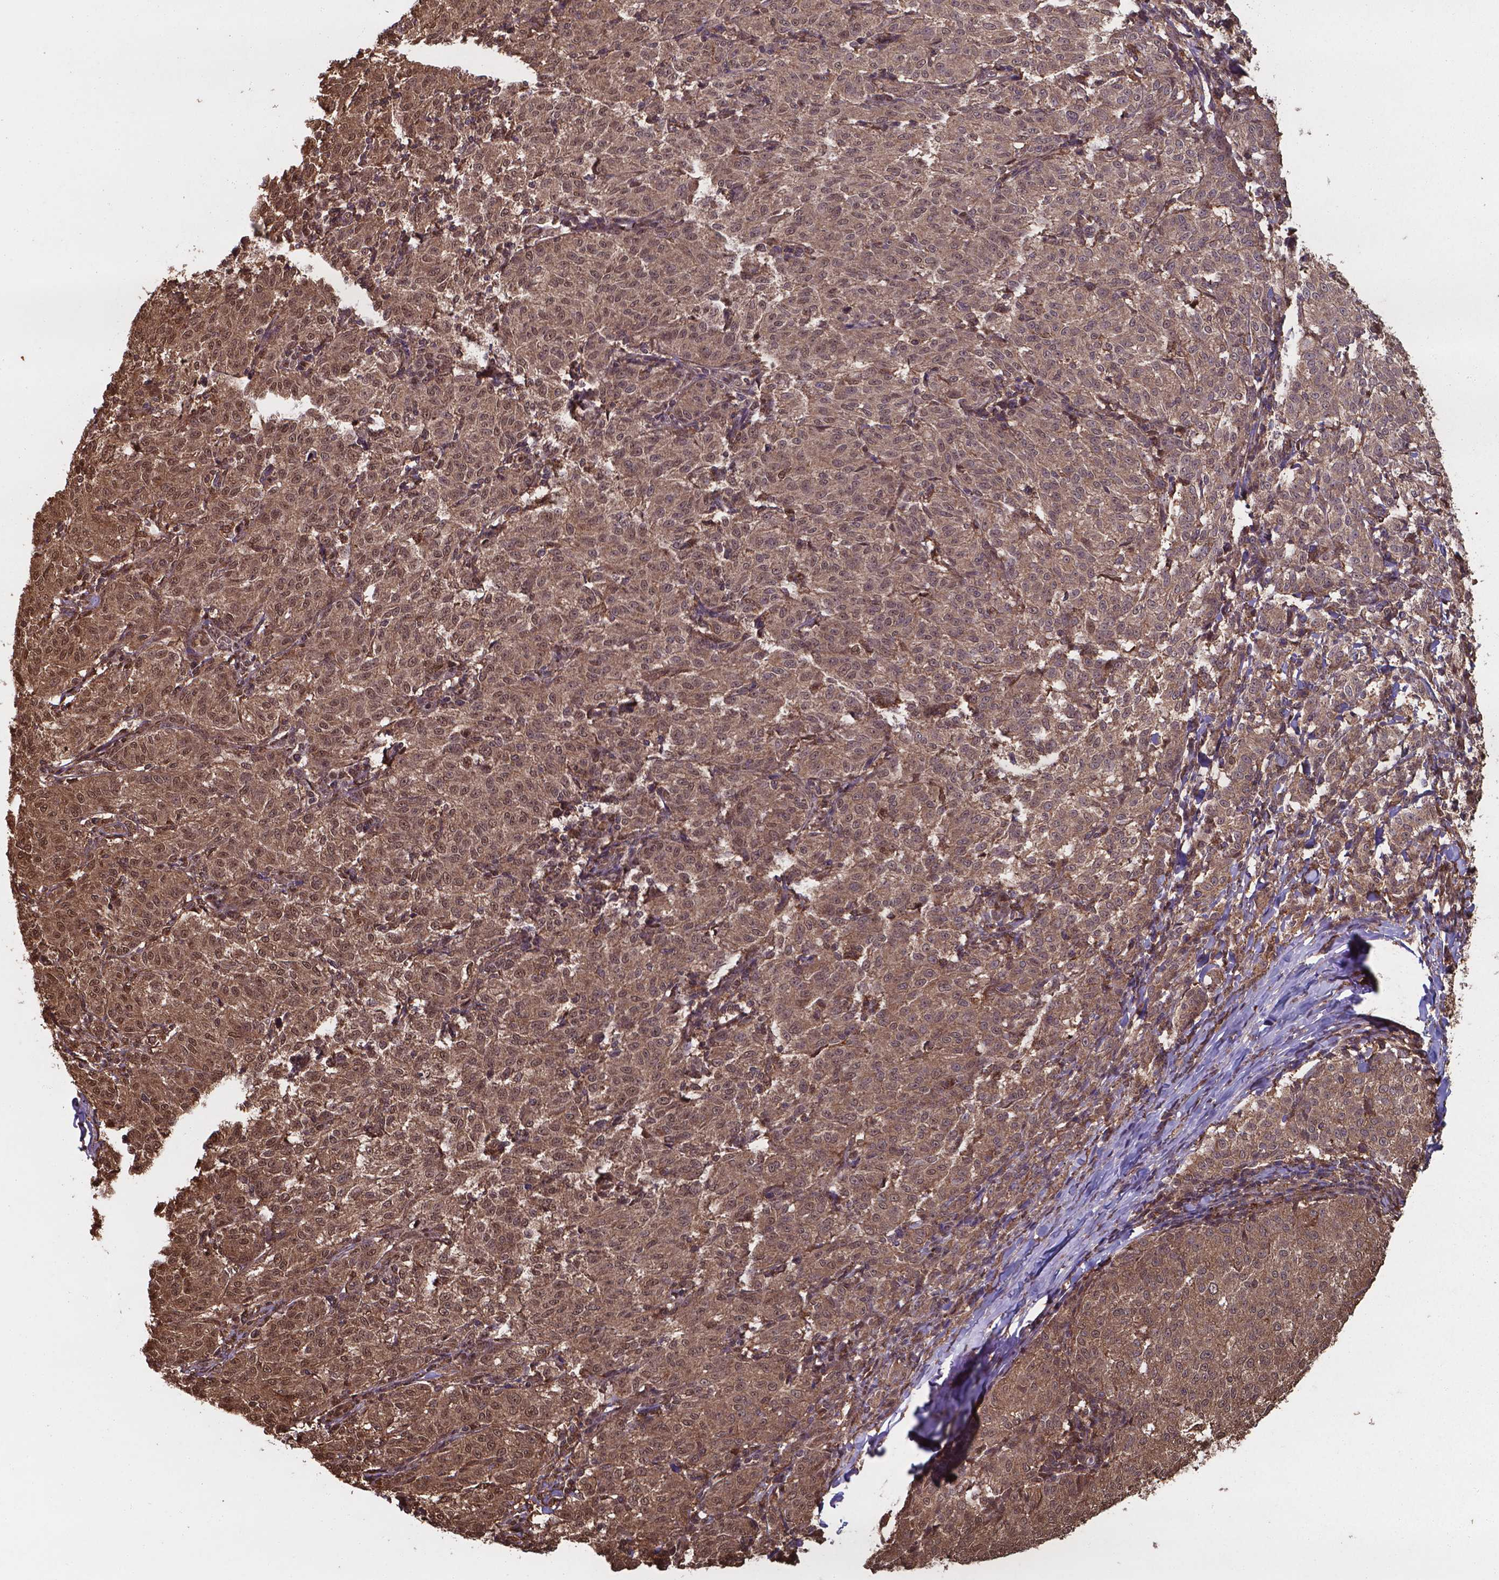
{"staining": {"intensity": "moderate", "quantity": ">75%", "location": "cytoplasmic/membranous,nuclear"}, "tissue": "melanoma", "cell_type": "Tumor cells", "image_type": "cancer", "snomed": [{"axis": "morphology", "description": "Malignant melanoma, NOS"}, {"axis": "topography", "description": "Skin"}], "caption": "A brown stain labels moderate cytoplasmic/membranous and nuclear positivity of a protein in human malignant melanoma tumor cells.", "gene": "CHP2", "patient": {"sex": "female", "age": 72}}